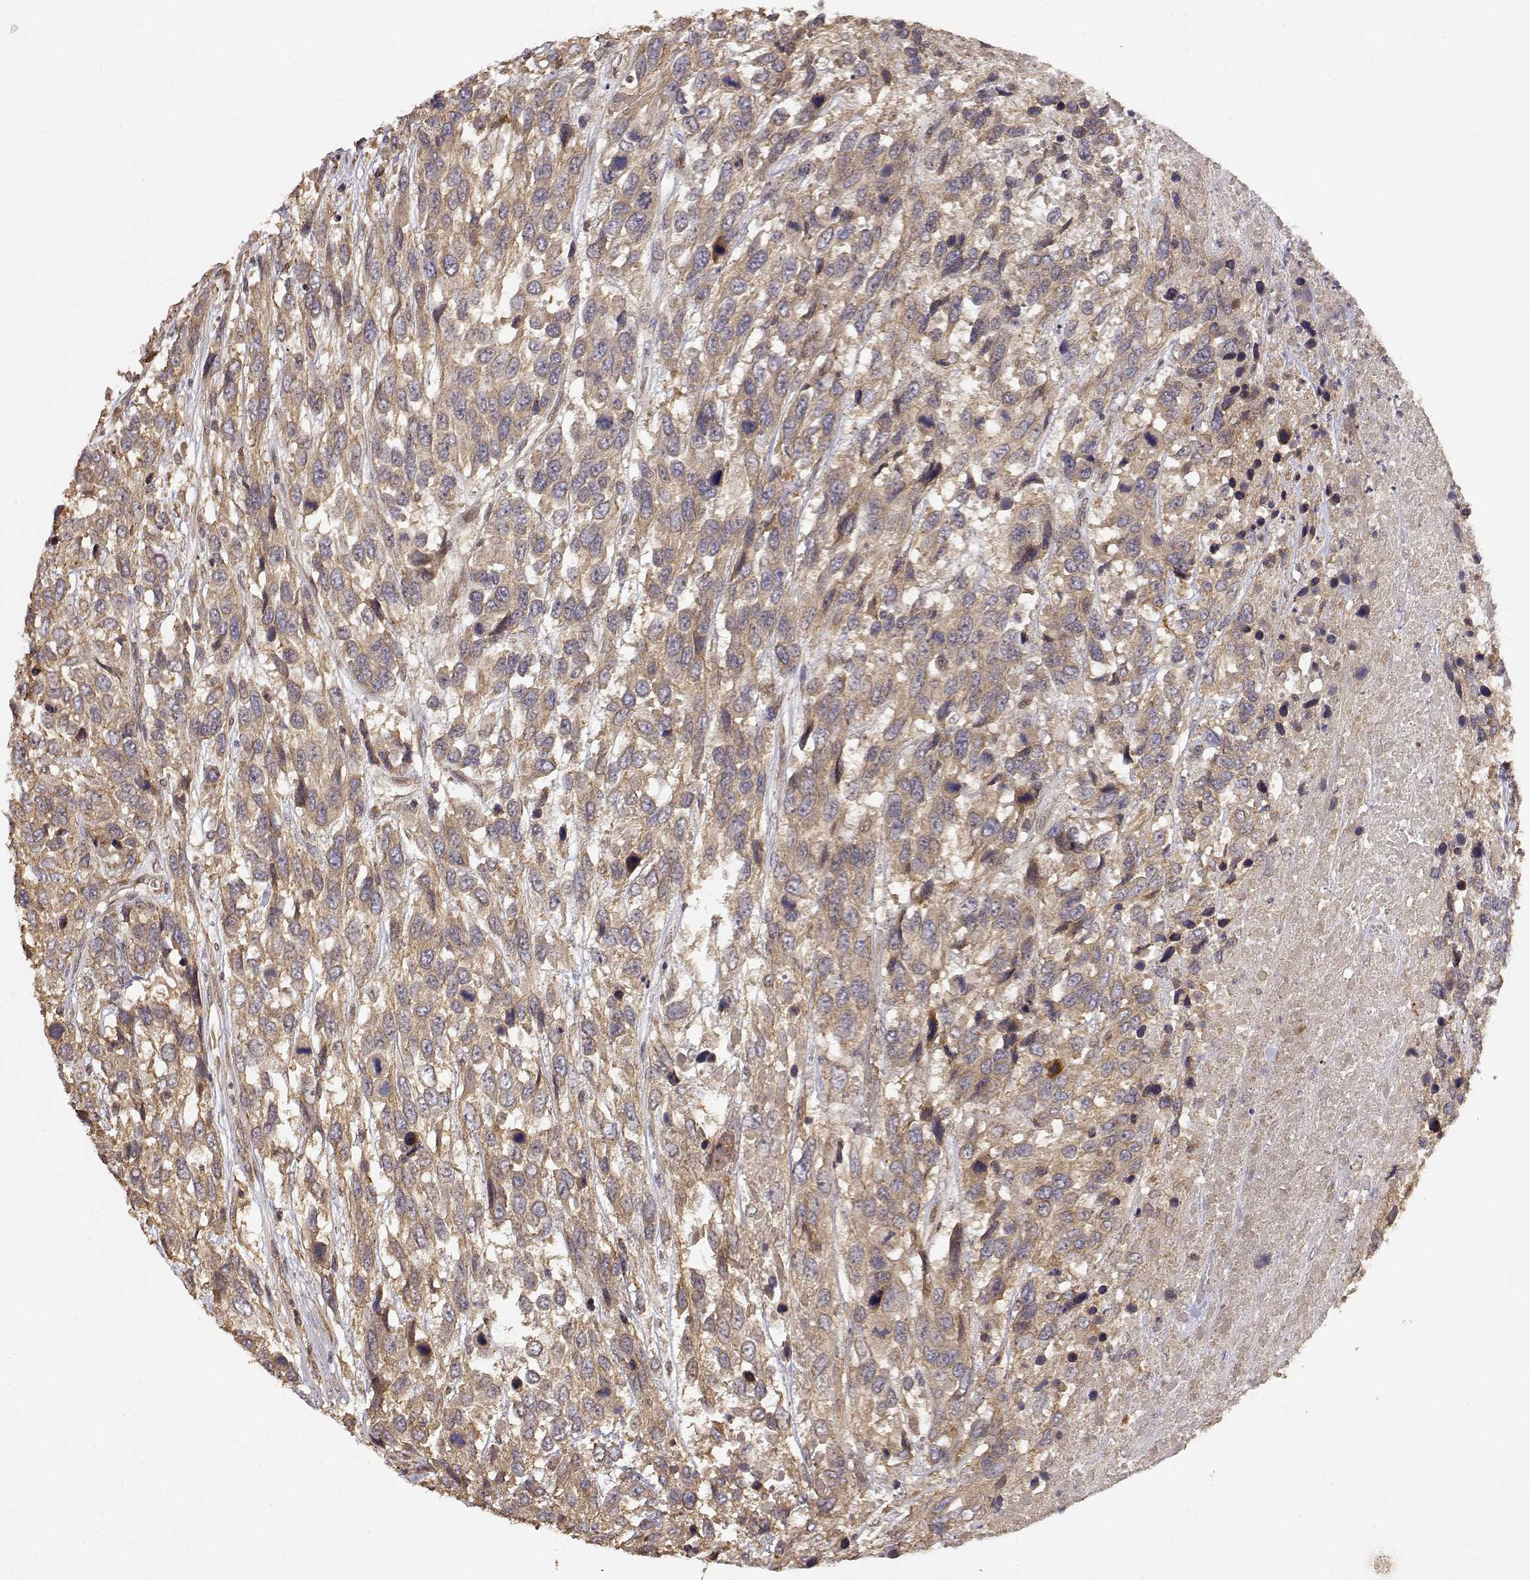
{"staining": {"intensity": "weak", "quantity": ">75%", "location": "cytoplasmic/membranous"}, "tissue": "urothelial cancer", "cell_type": "Tumor cells", "image_type": "cancer", "snomed": [{"axis": "morphology", "description": "Urothelial carcinoma, High grade"}, {"axis": "topography", "description": "Urinary bladder"}], "caption": "Protein staining exhibits weak cytoplasmic/membranous expression in about >75% of tumor cells in high-grade urothelial carcinoma.", "gene": "PICK1", "patient": {"sex": "female", "age": 70}}